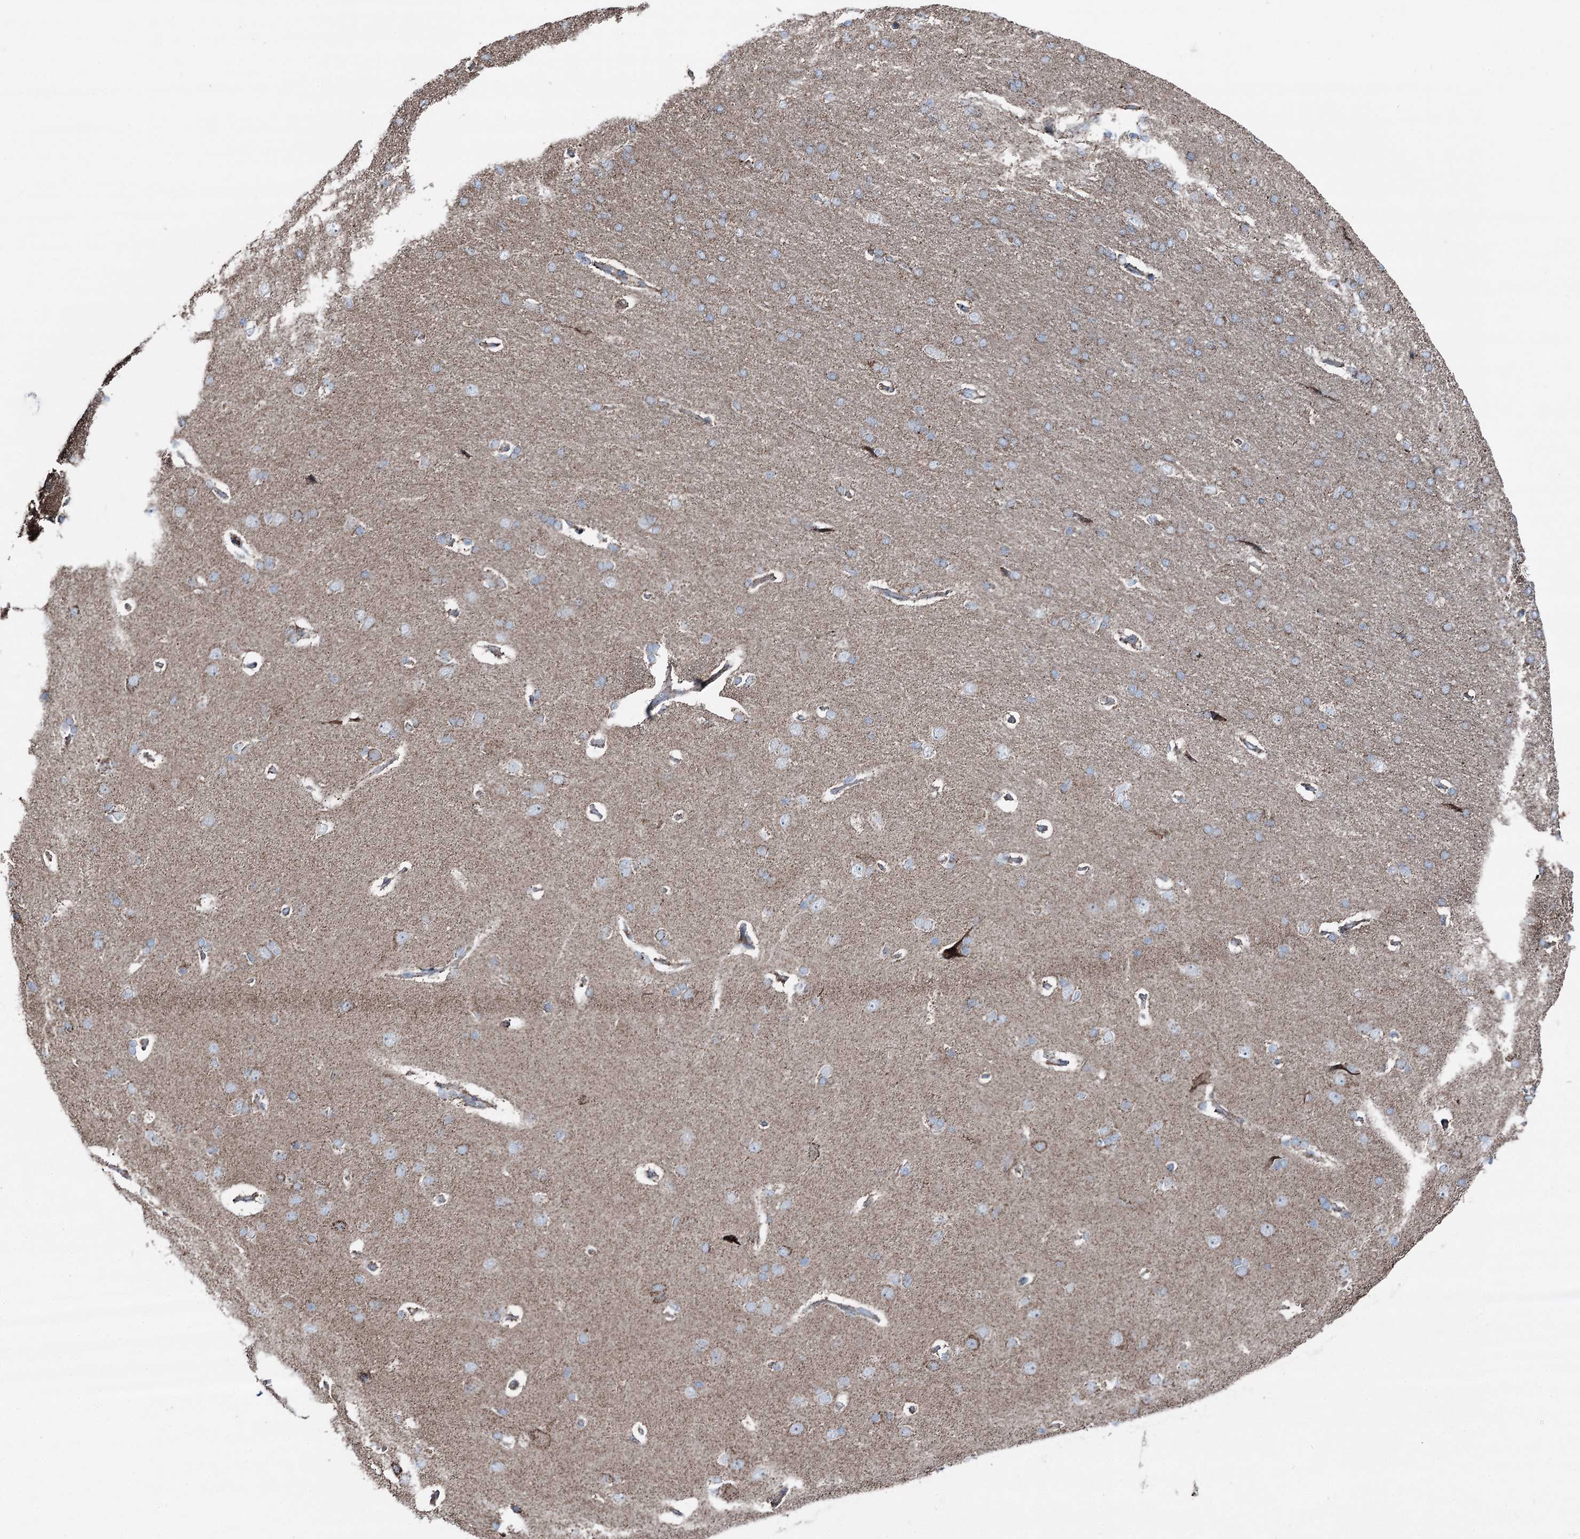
{"staining": {"intensity": "weak", "quantity": "25%-75%", "location": "cytoplasmic/membranous"}, "tissue": "cerebral cortex", "cell_type": "Endothelial cells", "image_type": "normal", "snomed": [{"axis": "morphology", "description": "Normal tissue, NOS"}, {"axis": "topography", "description": "Cerebral cortex"}], "caption": "Protein staining of benign cerebral cortex displays weak cytoplasmic/membranous staining in about 25%-75% of endothelial cells.", "gene": "UCN3", "patient": {"sex": "male", "age": 62}}